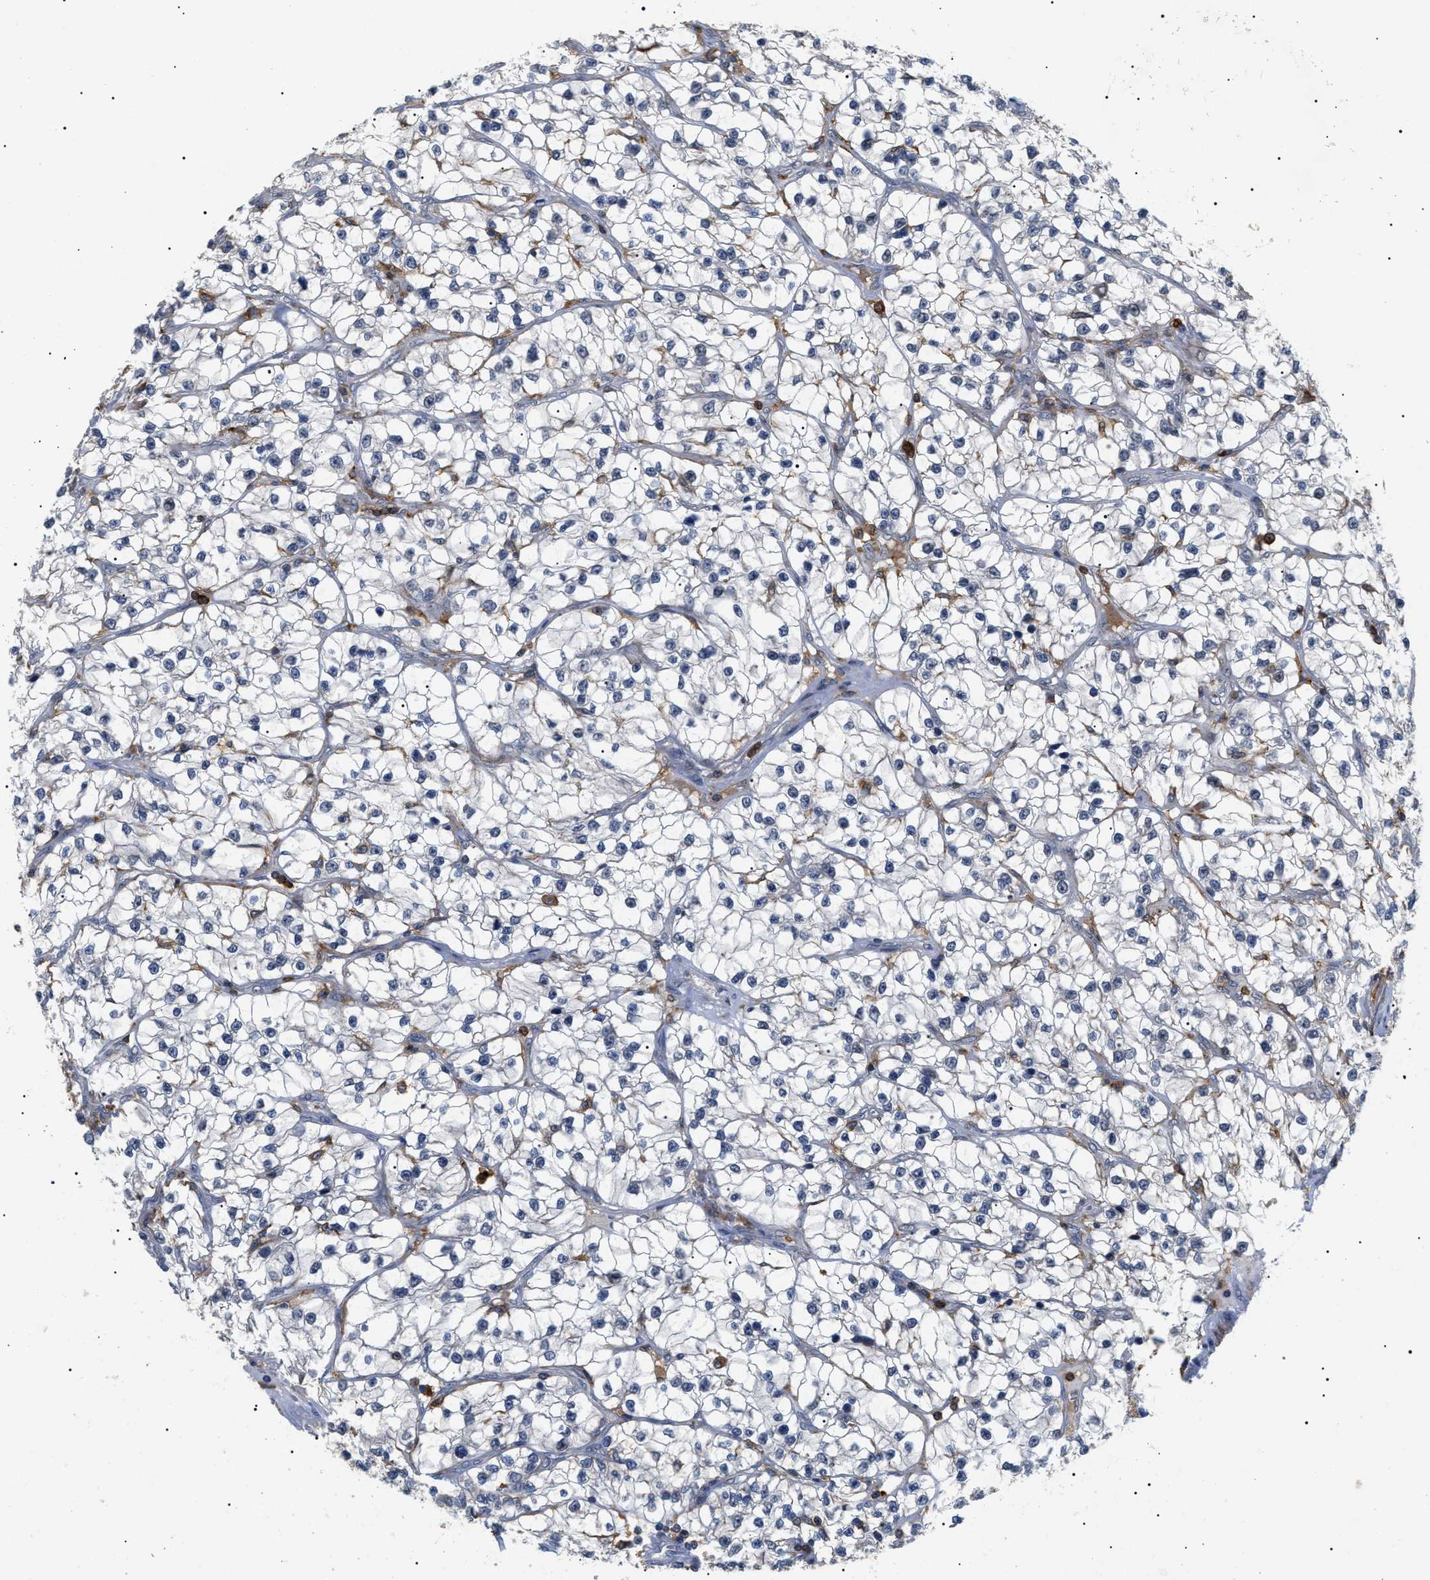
{"staining": {"intensity": "negative", "quantity": "none", "location": "none"}, "tissue": "renal cancer", "cell_type": "Tumor cells", "image_type": "cancer", "snomed": [{"axis": "morphology", "description": "Adenocarcinoma, NOS"}, {"axis": "topography", "description": "Kidney"}], "caption": "A photomicrograph of human renal adenocarcinoma is negative for staining in tumor cells.", "gene": "CD300A", "patient": {"sex": "female", "age": 57}}